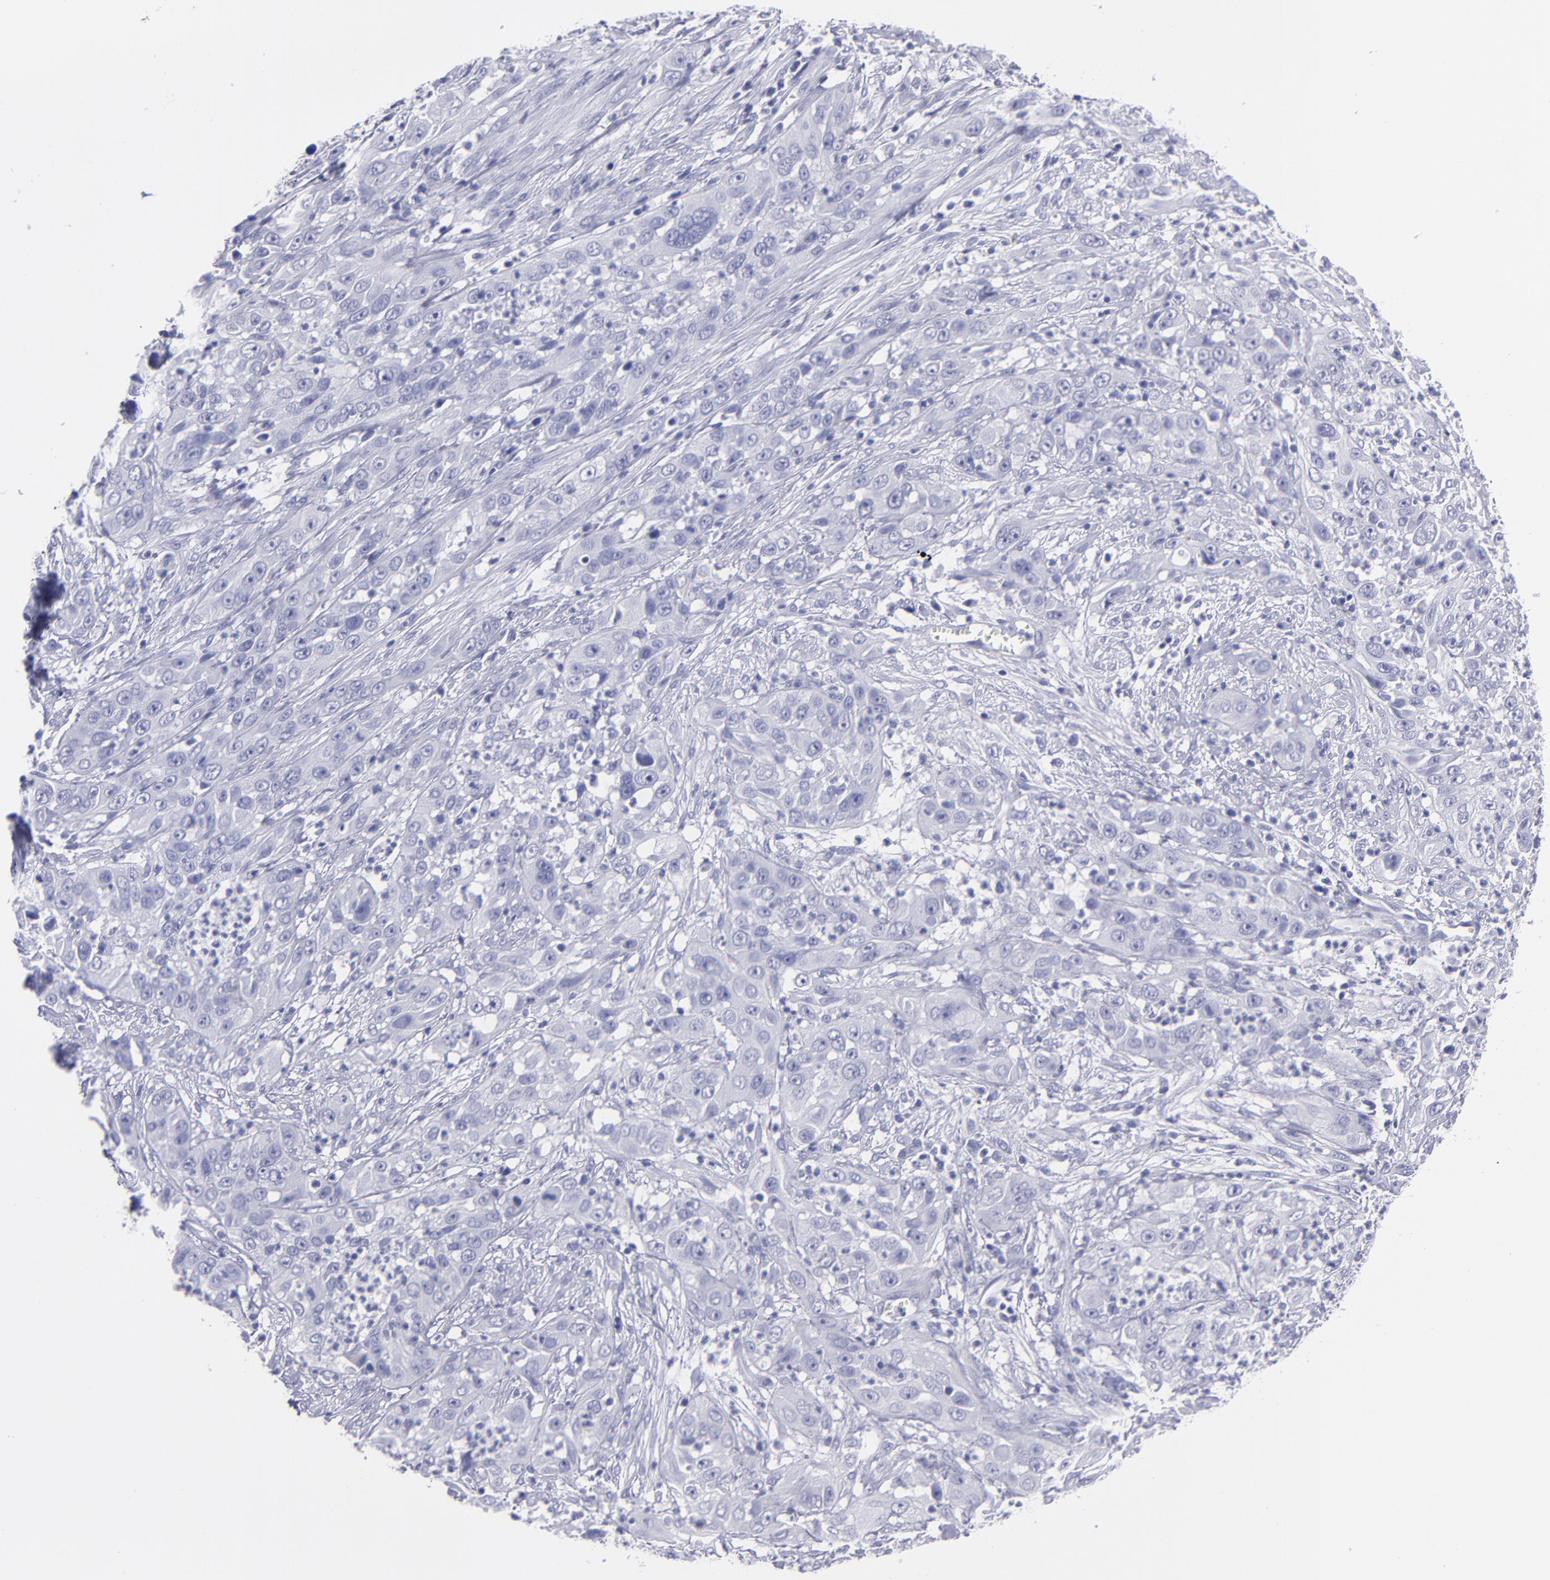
{"staining": {"intensity": "negative", "quantity": "none", "location": "none"}, "tissue": "cervical cancer", "cell_type": "Tumor cells", "image_type": "cancer", "snomed": [{"axis": "morphology", "description": "Squamous cell carcinoma, NOS"}, {"axis": "topography", "description": "Cervix"}], "caption": "An image of human cervical squamous cell carcinoma is negative for staining in tumor cells.", "gene": "MB", "patient": {"sex": "female", "age": 32}}